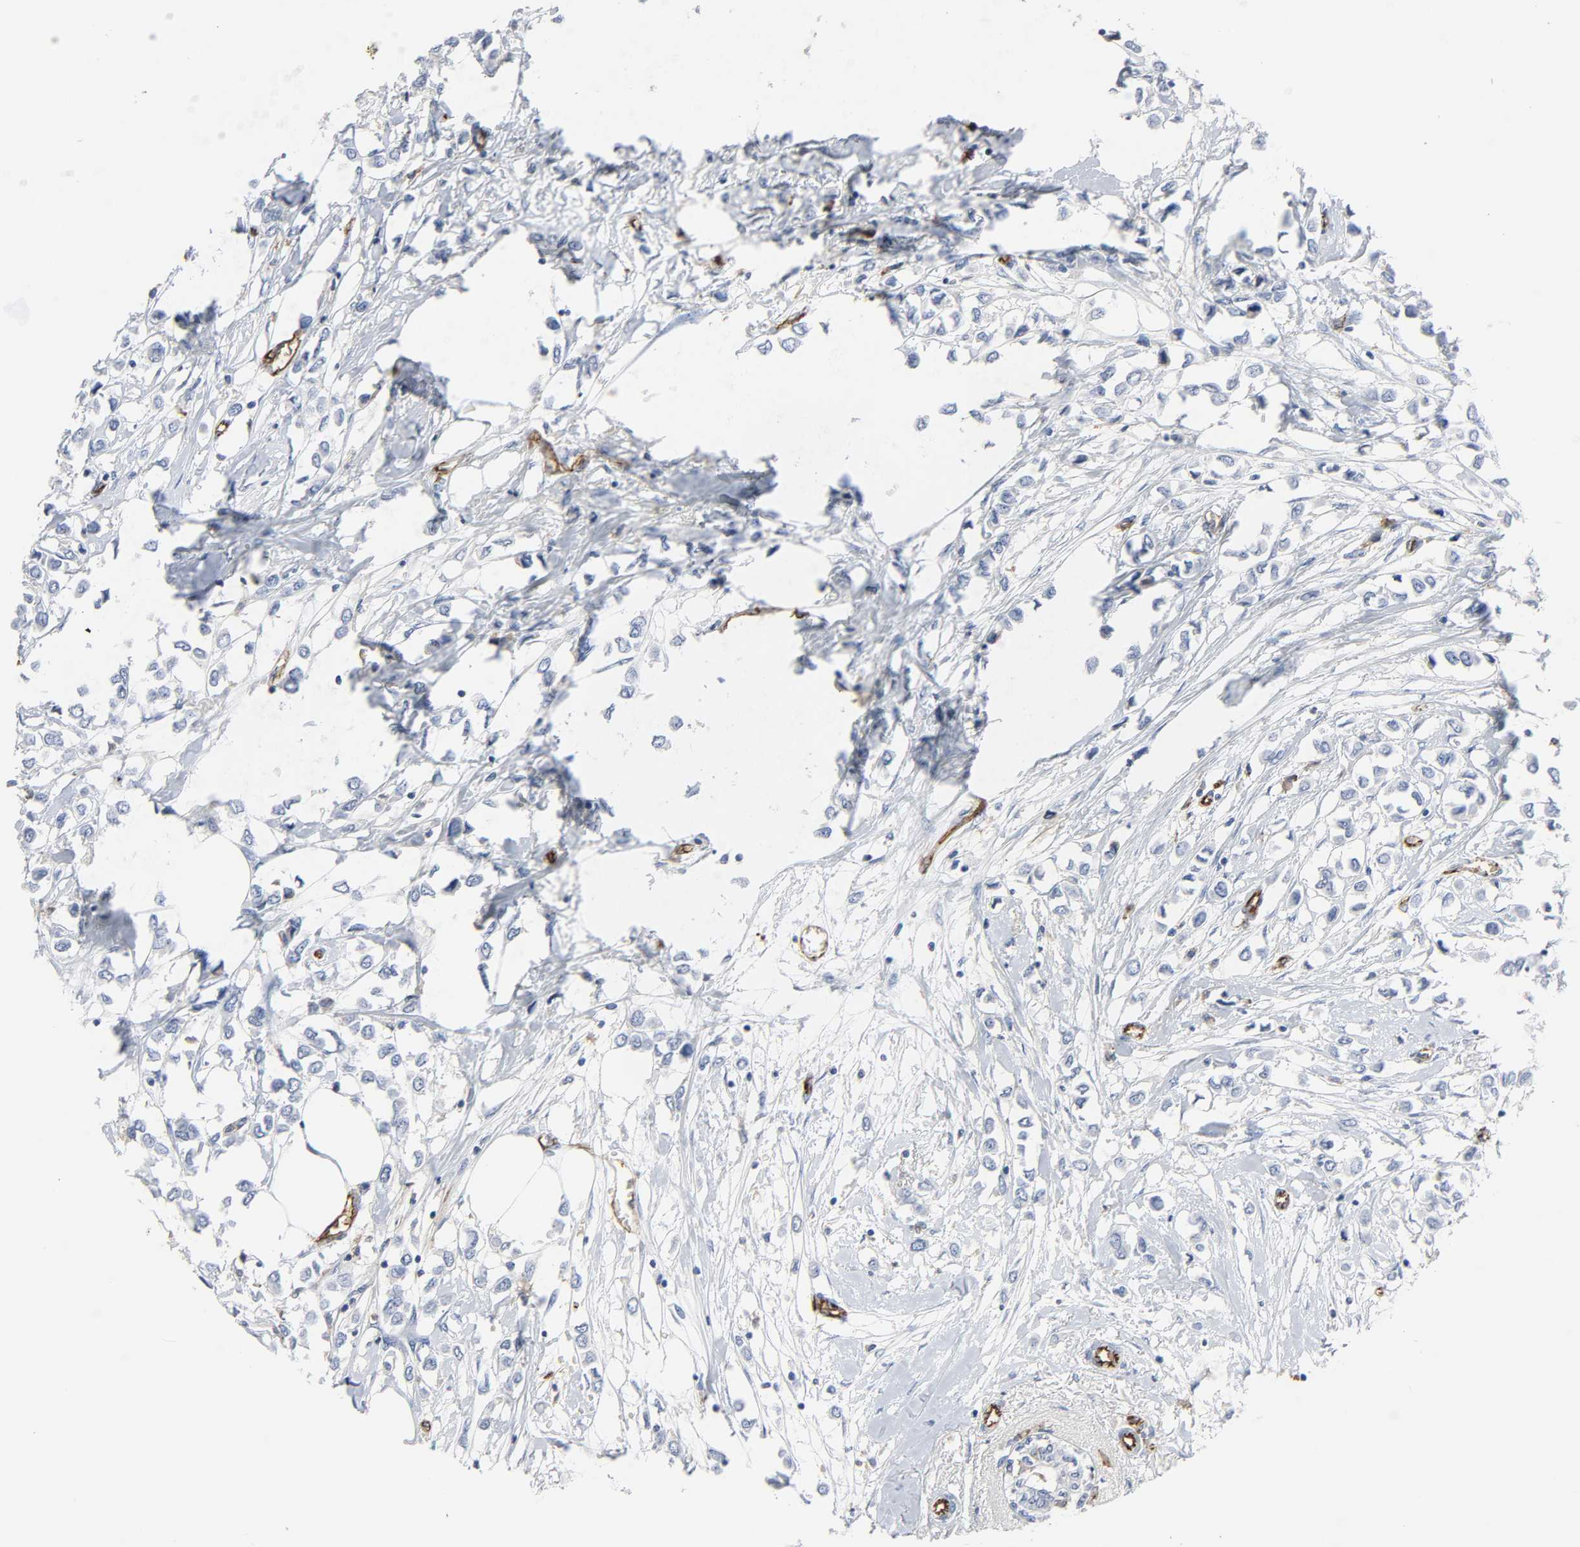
{"staining": {"intensity": "negative", "quantity": "none", "location": "none"}, "tissue": "breast cancer", "cell_type": "Tumor cells", "image_type": "cancer", "snomed": [{"axis": "morphology", "description": "Lobular carcinoma"}, {"axis": "topography", "description": "Breast"}], "caption": "A high-resolution micrograph shows immunohistochemistry (IHC) staining of breast lobular carcinoma, which shows no significant staining in tumor cells.", "gene": "PECAM1", "patient": {"sex": "female", "age": 51}}